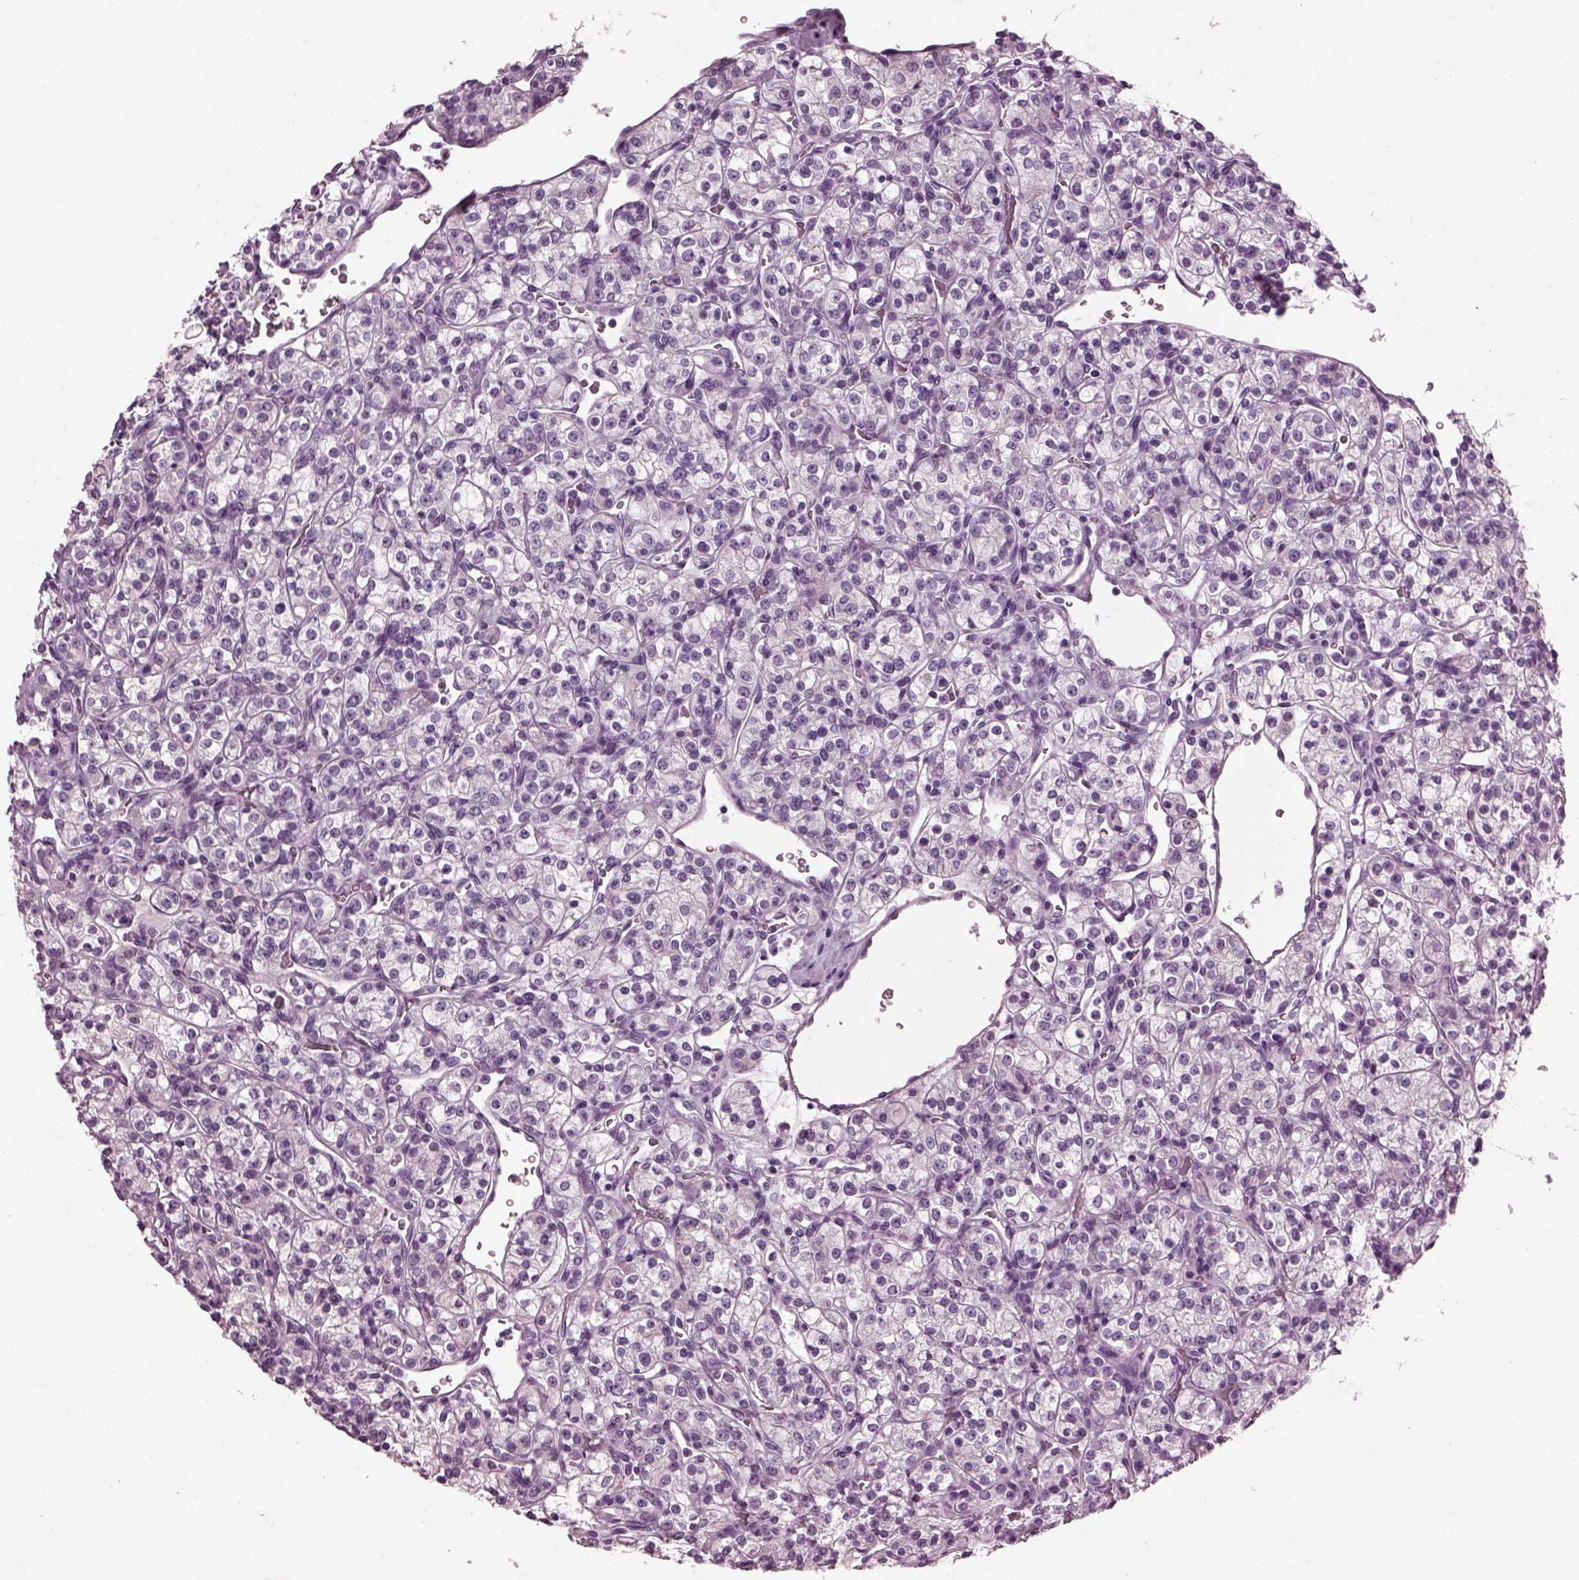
{"staining": {"intensity": "negative", "quantity": "none", "location": "none"}, "tissue": "renal cancer", "cell_type": "Tumor cells", "image_type": "cancer", "snomed": [{"axis": "morphology", "description": "Adenocarcinoma, NOS"}, {"axis": "topography", "description": "Kidney"}], "caption": "IHC image of human adenocarcinoma (renal) stained for a protein (brown), which demonstrates no staining in tumor cells.", "gene": "SLC6A17", "patient": {"sex": "male", "age": 77}}